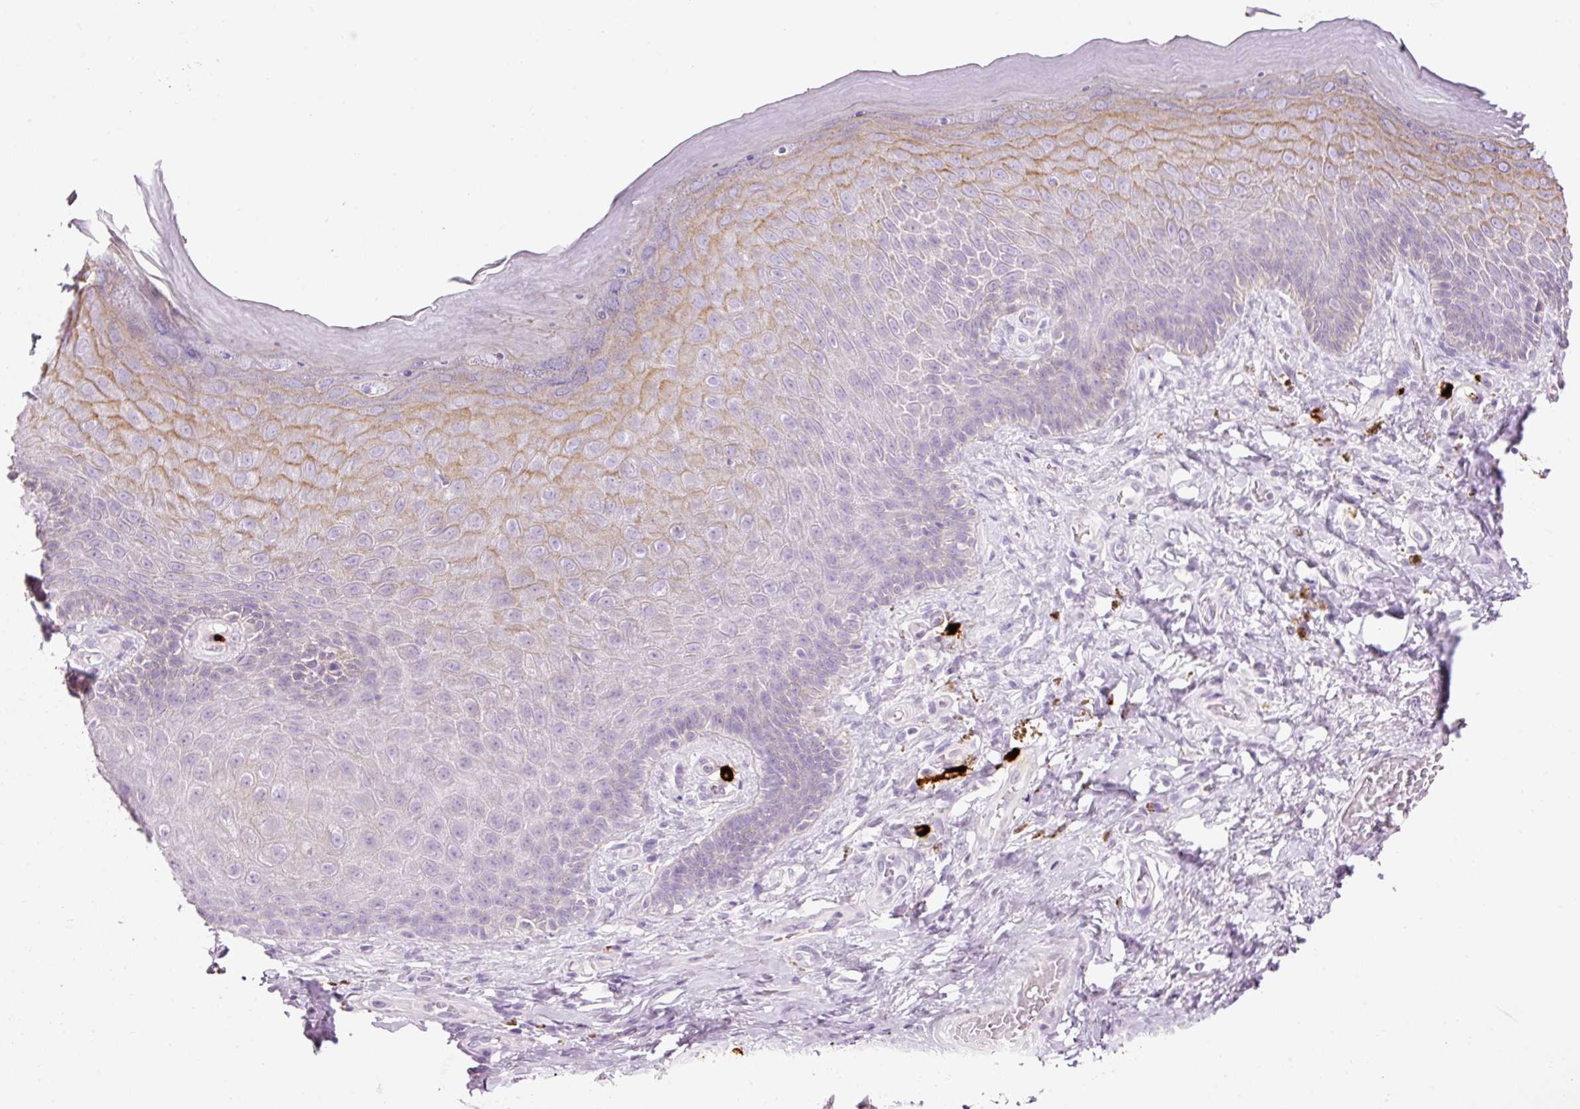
{"staining": {"intensity": "moderate", "quantity": "<25%", "location": "cytoplasmic/membranous"}, "tissue": "skin", "cell_type": "Epidermal cells", "image_type": "normal", "snomed": [{"axis": "morphology", "description": "Normal tissue, NOS"}, {"axis": "topography", "description": "Anal"}, {"axis": "topography", "description": "Peripheral nerve tissue"}], "caption": "Protein positivity by immunohistochemistry (IHC) exhibits moderate cytoplasmic/membranous staining in approximately <25% of epidermal cells in unremarkable skin. Ihc stains the protein in brown and the nuclei are stained blue.", "gene": "CMA1", "patient": {"sex": "male", "age": 53}}